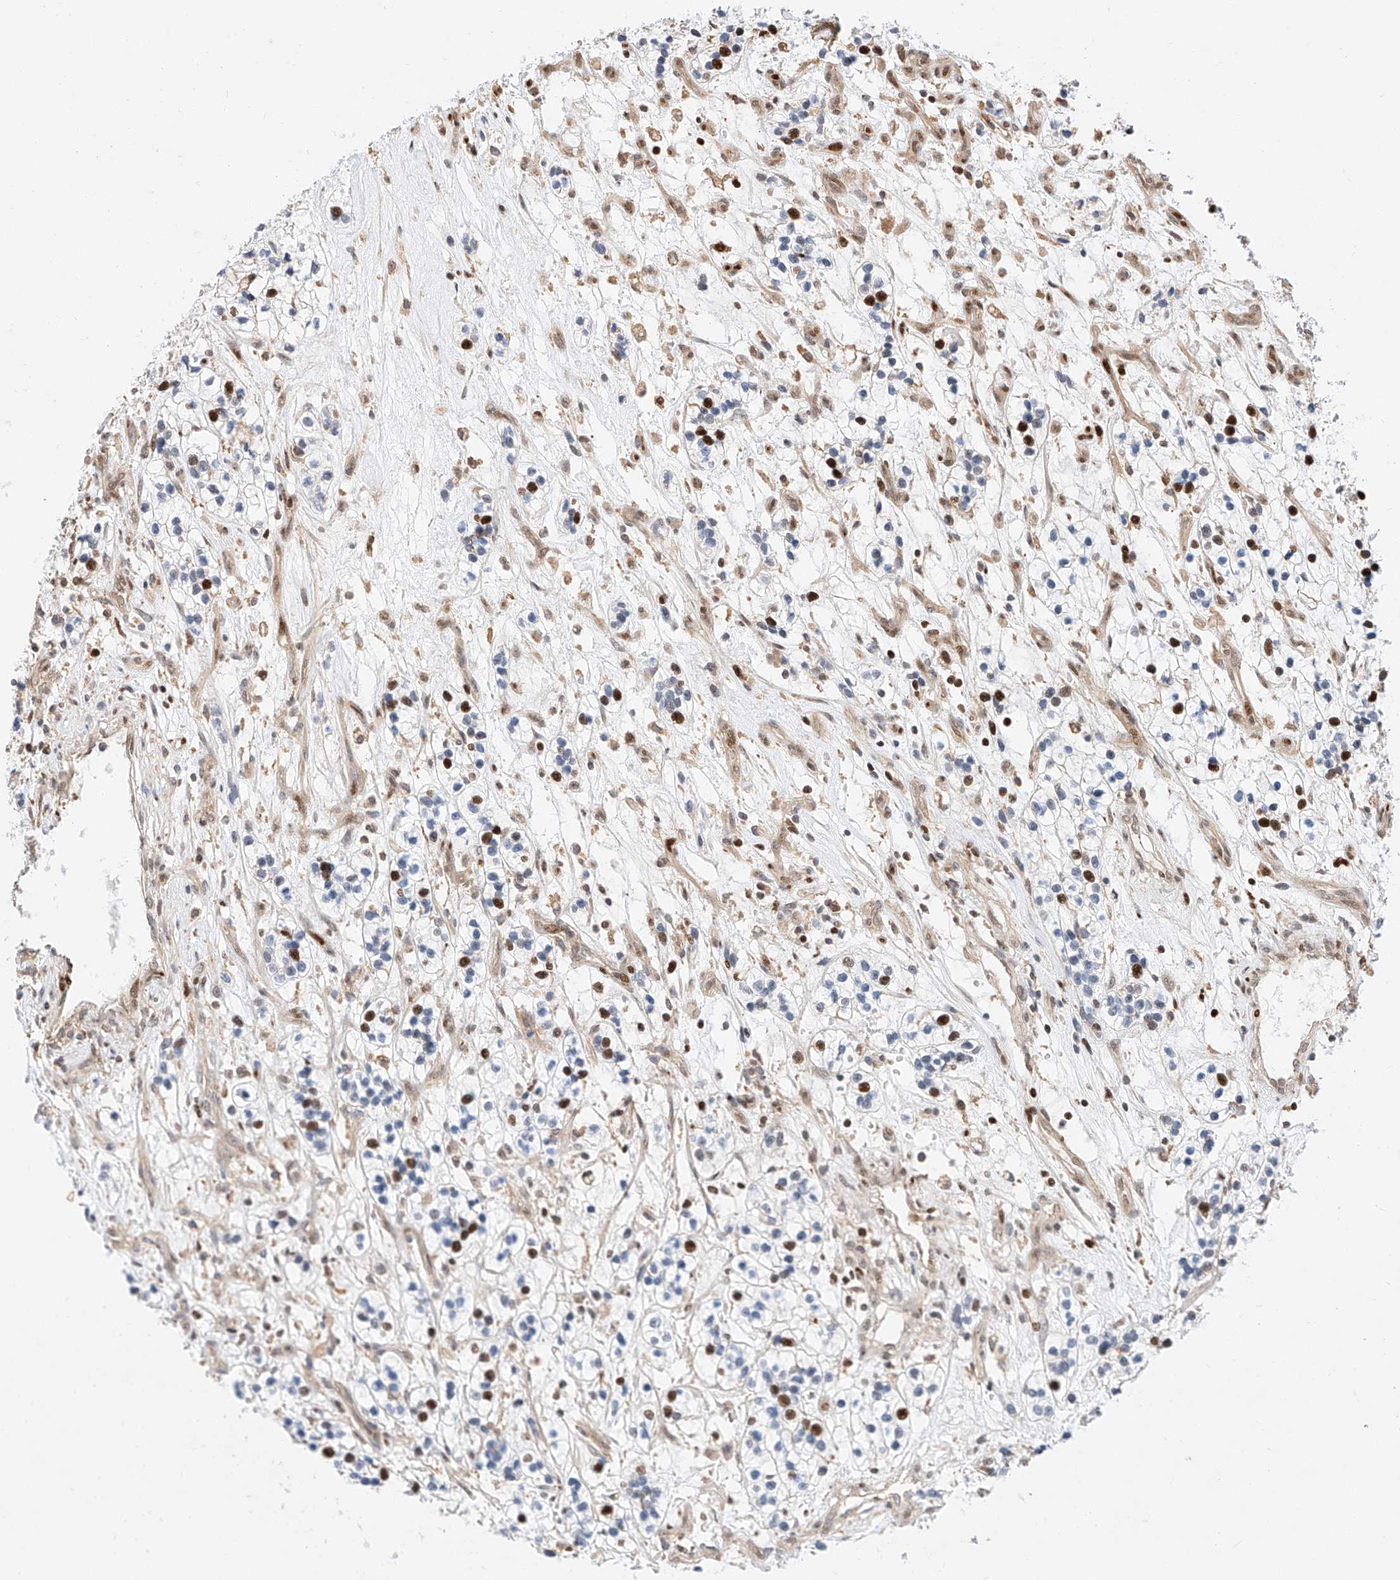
{"staining": {"intensity": "strong", "quantity": "<25%", "location": "nuclear"}, "tissue": "renal cancer", "cell_type": "Tumor cells", "image_type": "cancer", "snomed": [{"axis": "morphology", "description": "Adenocarcinoma, NOS"}, {"axis": "topography", "description": "Kidney"}], "caption": "A brown stain highlights strong nuclear expression of a protein in human renal adenocarcinoma tumor cells. The staining was performed using DAB (3,3'-diaminobenzidine) to visualize the protein expression in brown, while the nuclei were stained in blue with hematoxylin (Magnification: 20x).", "gene": "HDAC9", "patient": {"sex": "female", "age": 57}}